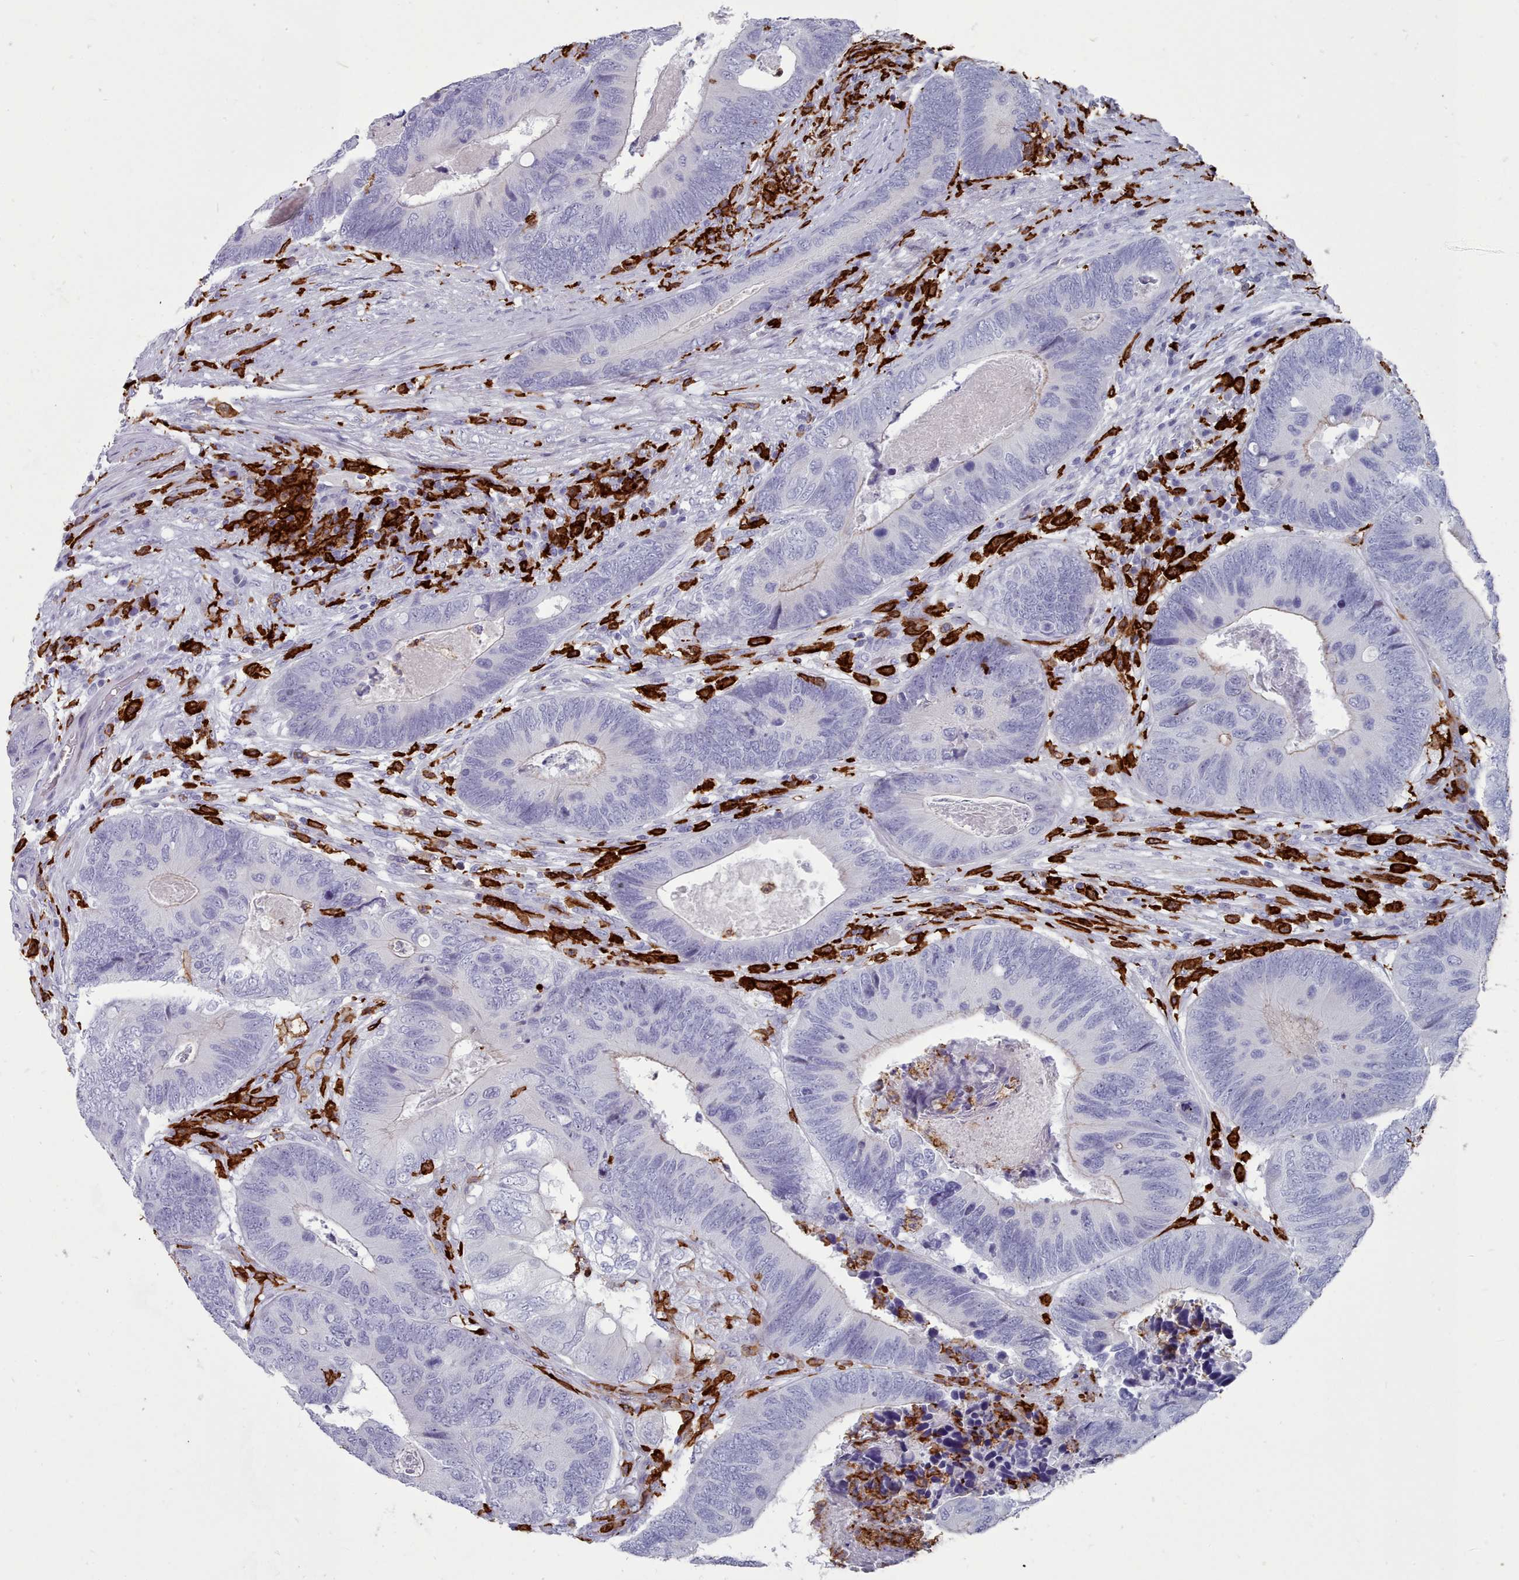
{"staining": {"intensity": "negative", "quantity": "none", "location": "none"}, "tissue": "colorectal cancer", "cell_type": "Tumor cells", "image_type": "cancer", "snomed": [{"axis": "morphology", "description": "Adenocarcinoma, NOS"}, {"axis": "topography", "description": "Colon"}], "caption": "A high-resolution photomicrograph shows immunohistochemistry staining of colorectal cancer (adenocarcinoma), which shows no significant staining in tumor cells. (DAB (3,3'-diaminobenzidine) immunohistochemistry visualized using brightfield microscopy, high magnification).", "gene": "AIF1", "patient": {"sex": "female", "age": 67}}